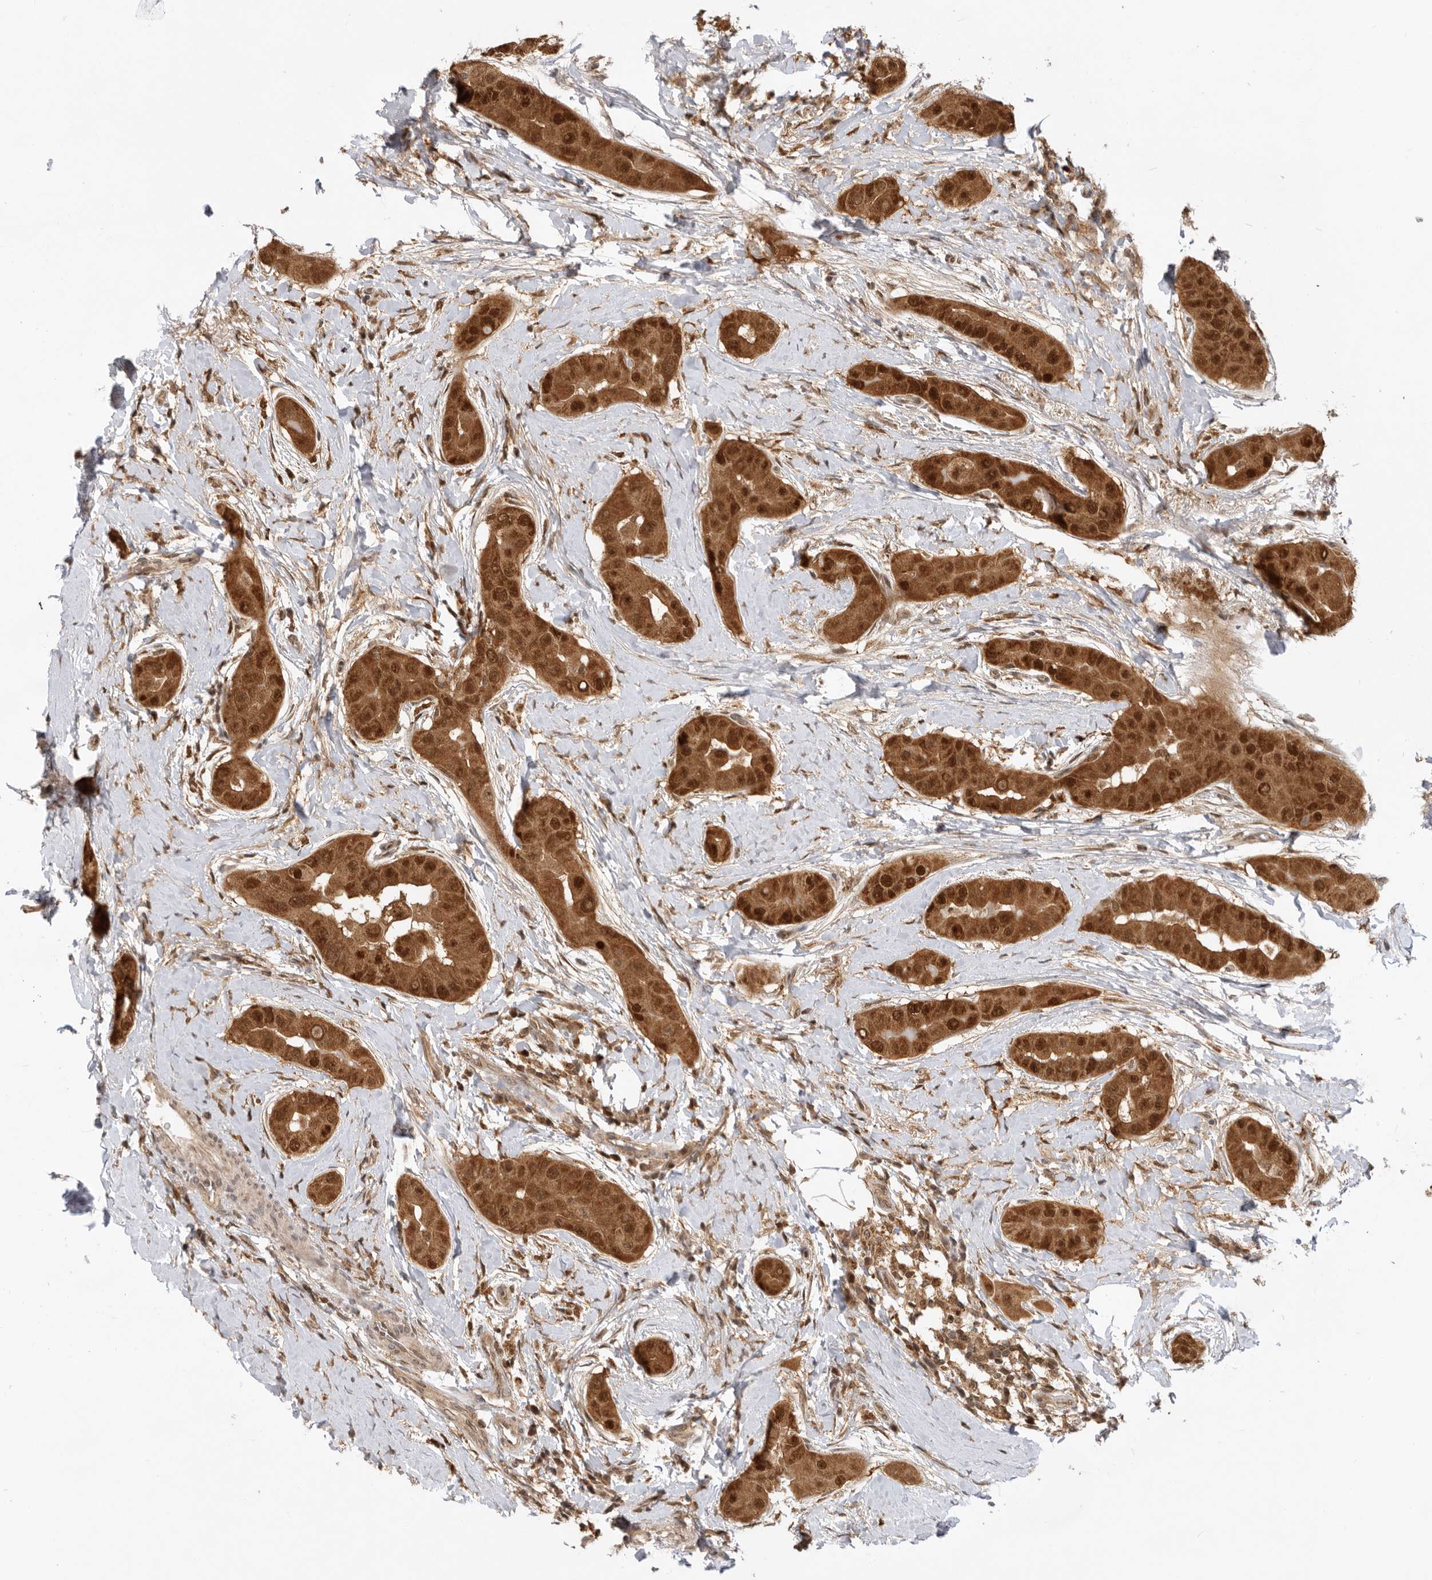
{"staining": {"intensity": "strong", "quantity": ">75%", "location": "cytoplasmic/membranous,nuclear"}, "tissue": "thyroid cancer", "cell_type": "Tumor cells", "image_type": "cancer", "snomed": [{"axis": "morphology", "description": "Papillary adenocarcinoma, NOS"}, {"axis": "topography", "description": "Thyroid gland"}], "caption": "The immunohistochemical stain labels strong cytoplasmic/membranous and nuclear expression in tumor cells of thyroid cancer tissue.", "gene": "ADPRS", "patient": {"sex": "male", "age": 33}}